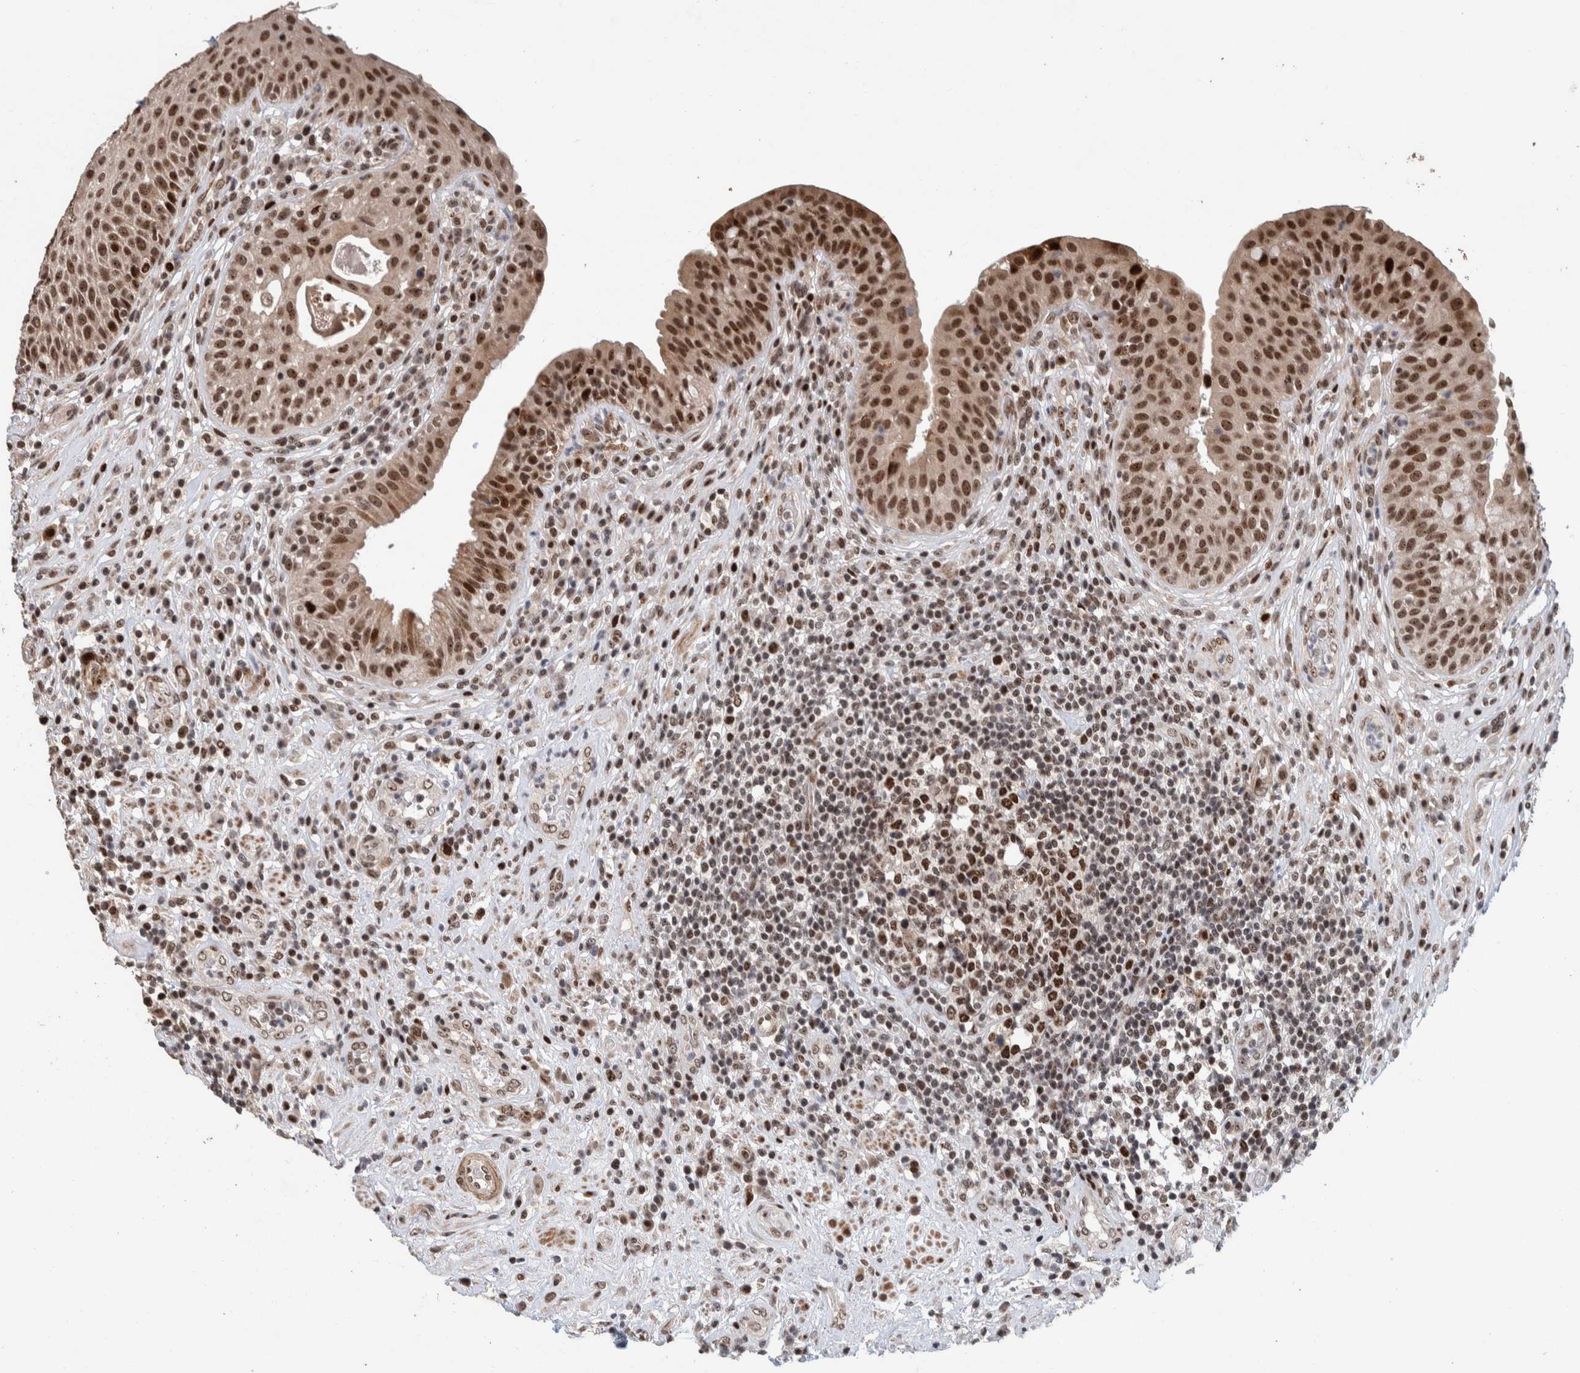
{"staining": {"intensity": "strong", "quantity": ">75%", "location": "nuclear"}, "tissue": "urinary bladder", "cell_type": "Urothelial cells", "image_type": "normal", "snomed": [{"axis": "morphology", "description": "Normal tissue, NOS"}, {"axis": "topography", "description": "Urinary bladder"}], "caption": "Immunohistochemistry (IHC) photomicrograph of benign urinary bladder: urinary bladder stained using IHC exhibits high levels of strong protein expression localized specifically in the nuclear of urothelial cells, appearing as a nuclear brown color.", "gene": "CHD4", "patient": {"sex": "female", "age": 62}}